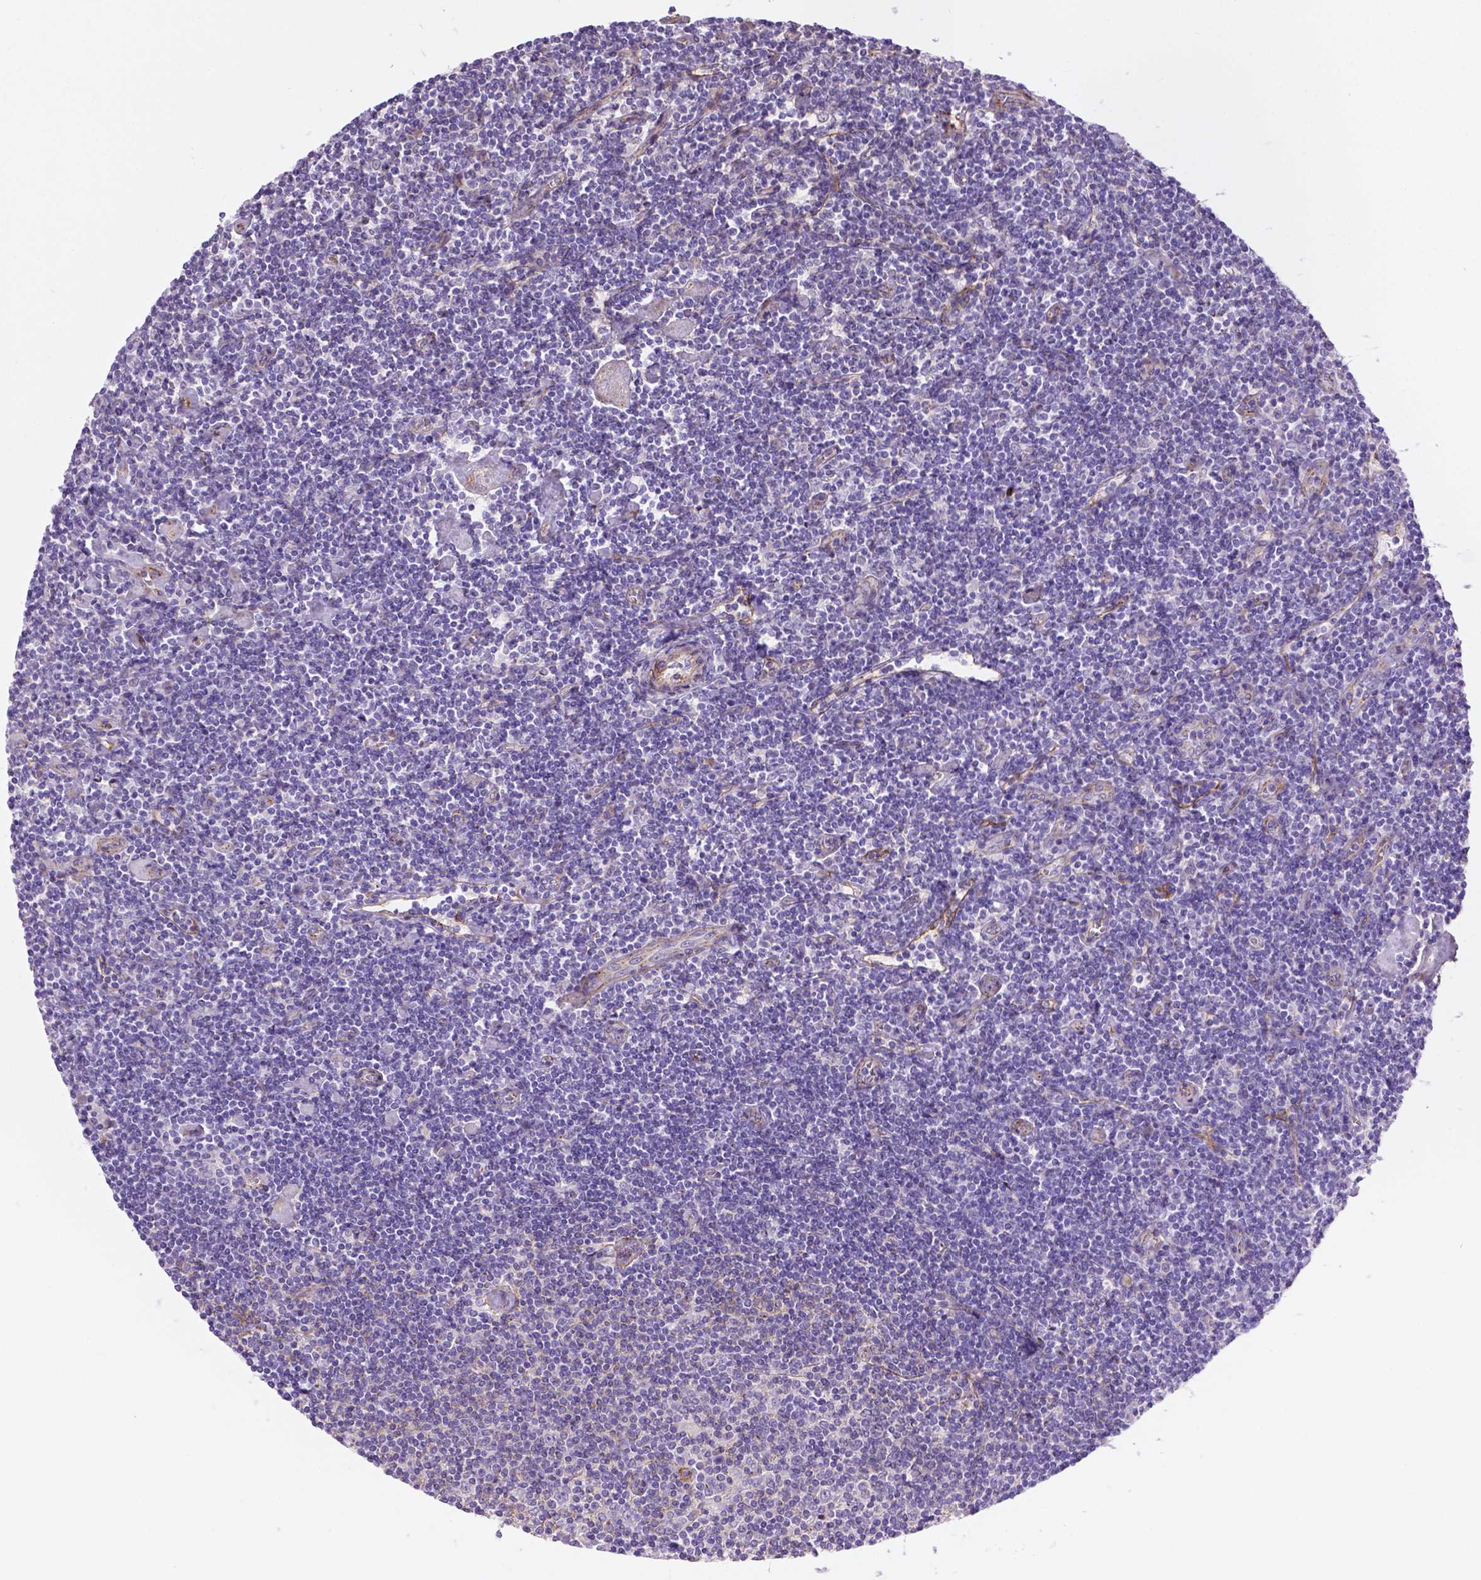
{"staining": {"intensity": "negative", "quantity": "none", "location": "none"}, "tissue": "lymphoma", "cell_type": "Tumor cells", "image_type": "cancer", "snomed": [{"axis": "morphology", "description": "Hodgkin's disease, NOS"}, {"axis": "topography", "description": "Lymph node"}], "caption": "An IHC photomicrograph of lymphoma is shown. There is no staining in tumor cells of lymphoma.", "gene": "CCER2", "patient": {"sex": "male", "age": 40}}